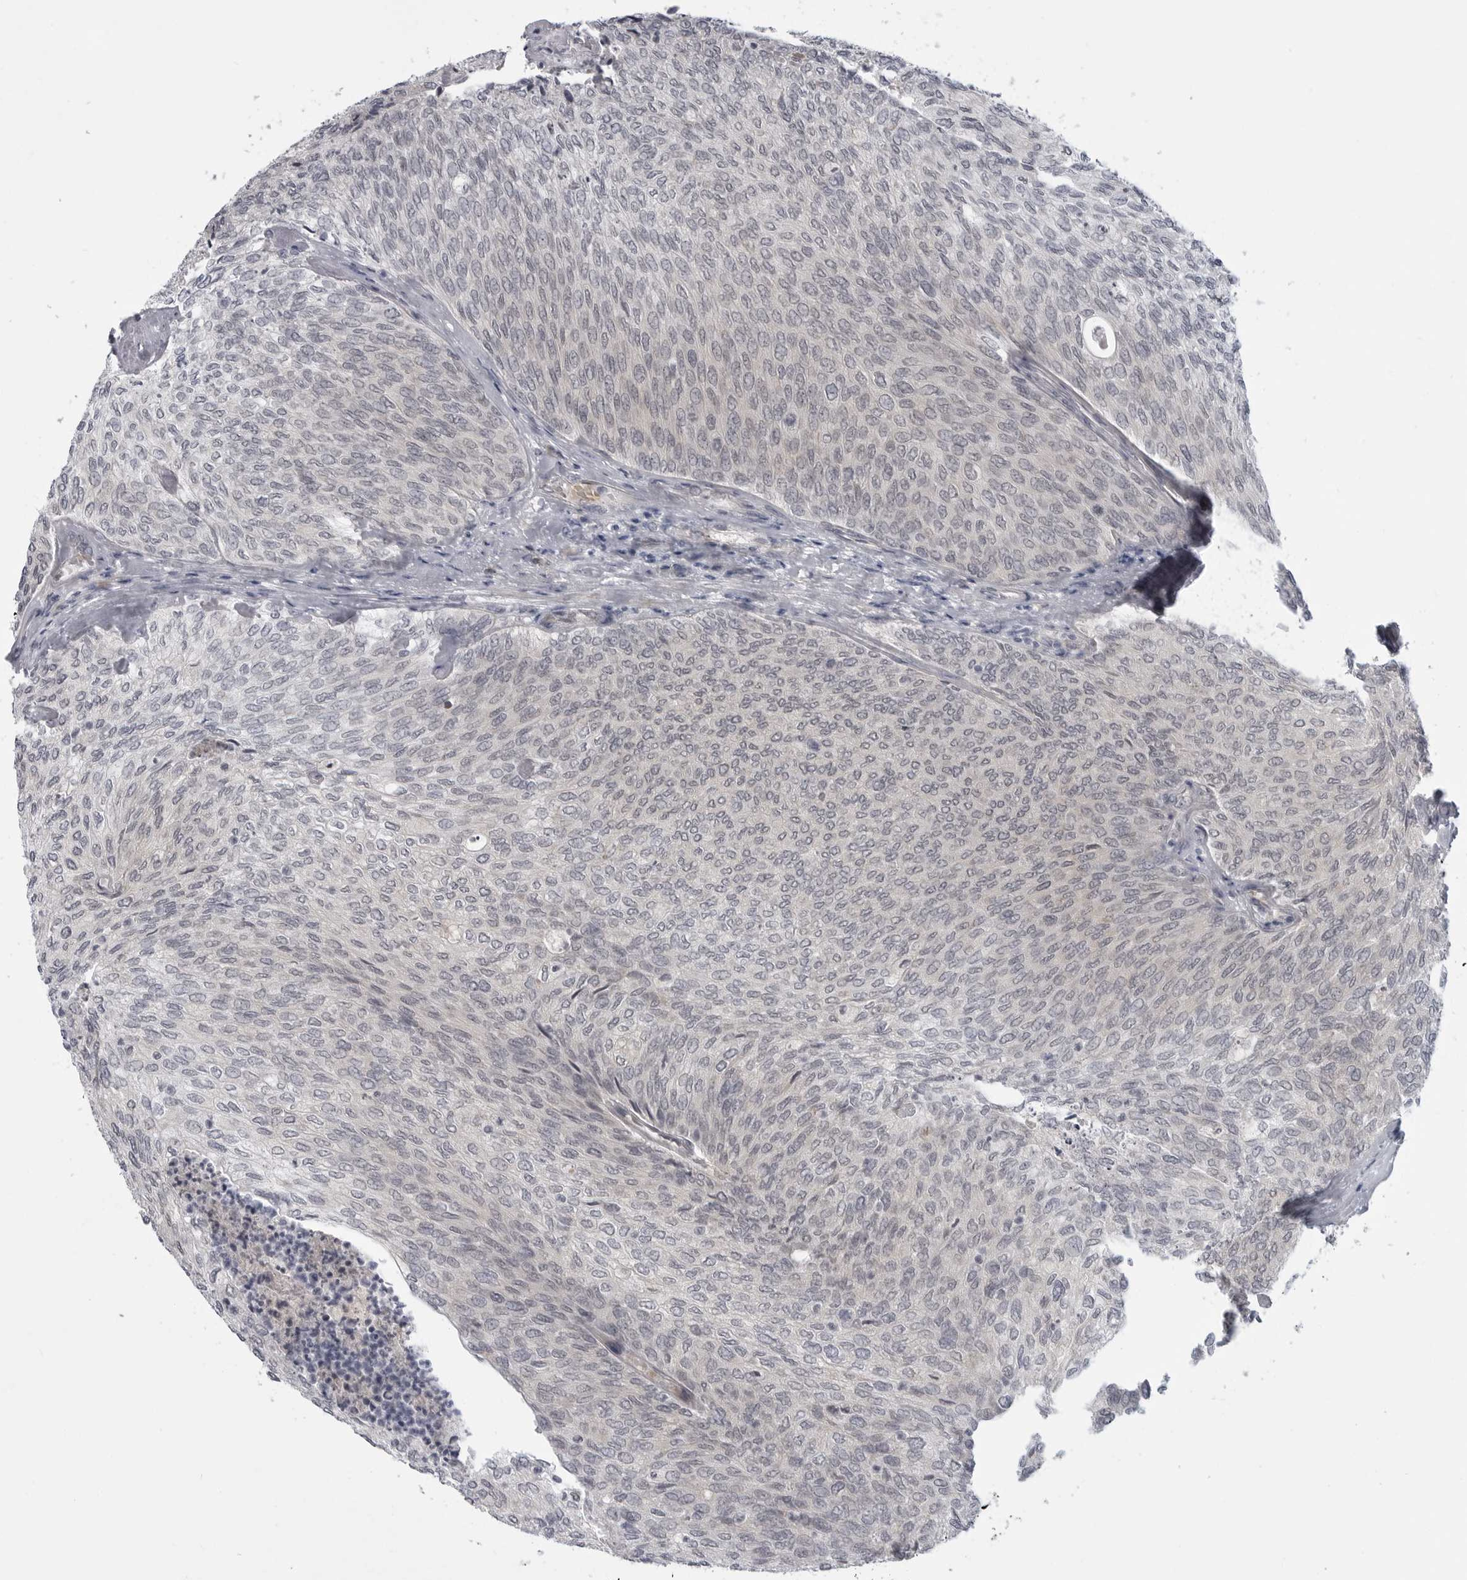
{"staining": {"intensity": "negative", "quantity": "none", "location": "none"}, "tissue": "urothelial cancer", "cell_type": "Tumor cells", "image_type": "cancer", "snomed": [{"axis": "morphology", "description": "Urothelial carcinoma, Low grade"}, {"axis": "topography", "description": "Urinary bladder"}], "caption": "A high-resolution image shows immunohistochemistry staining of urothelial cancer, which shows no significant staining in tumor cells.", "gene": "LRRC45", "patient": {"sex": "female", "age": 79}}